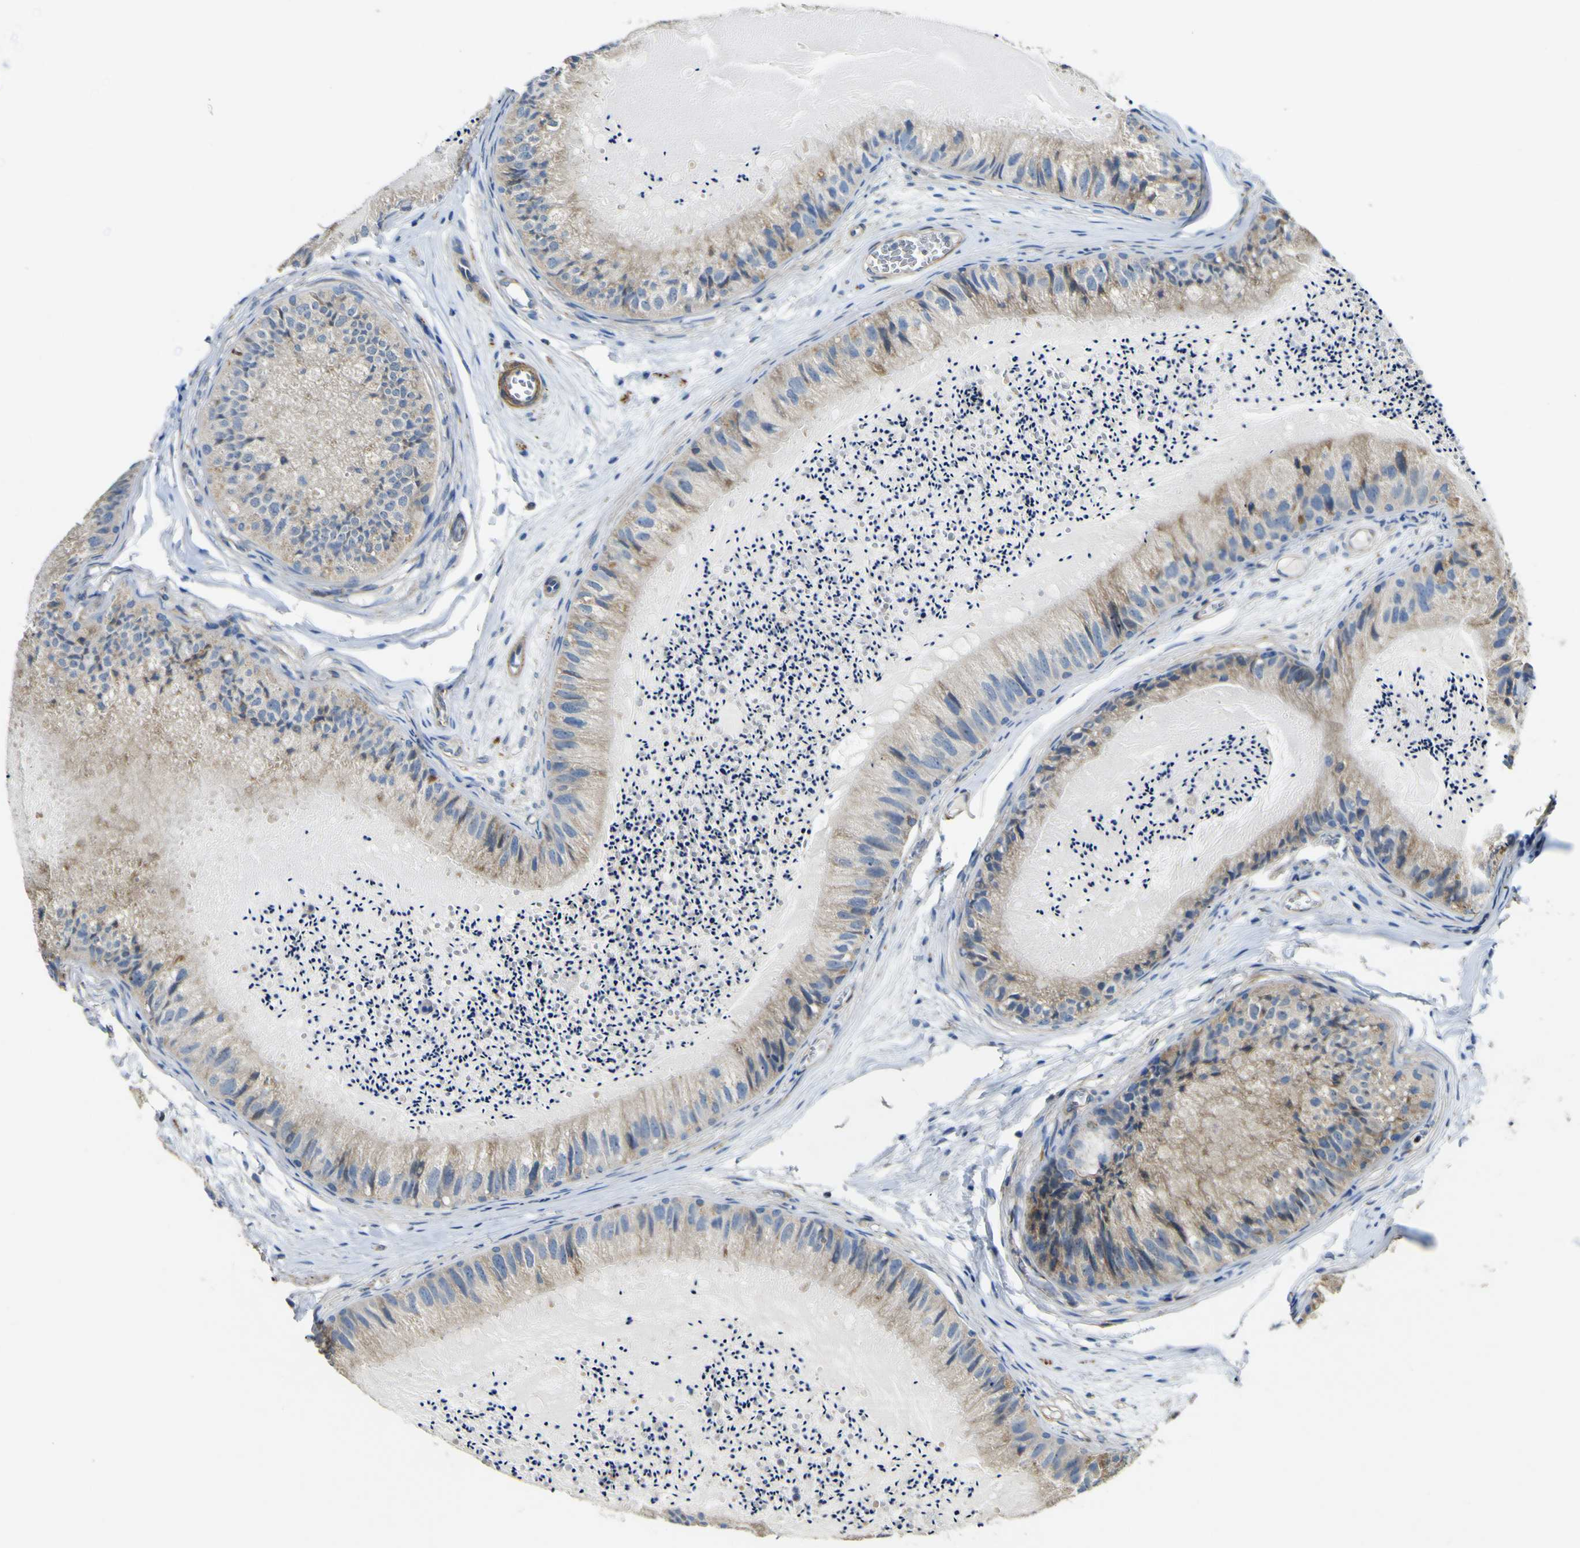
{"staining": {"intensity": "moderate", "quantity": ">75%", "location": "cytoplasmic/membranous"}, "tissue": "epididymis", "cell_type": "Glandular cells", "image_type": "normal", "snomed": [{"axis": "morphology", "description": "Normal tissue, NOS"}, {"axis": "topography", "description": "Epididymis"}], "caption": "Immunohistochemical staining of benign human epididymis reveals moderate cytoplasmic/membranous protein expression in approximately >75% of glandular cells.", "gene": "ALDH18A1", "patient": {"sex": "male", "age": 31}}